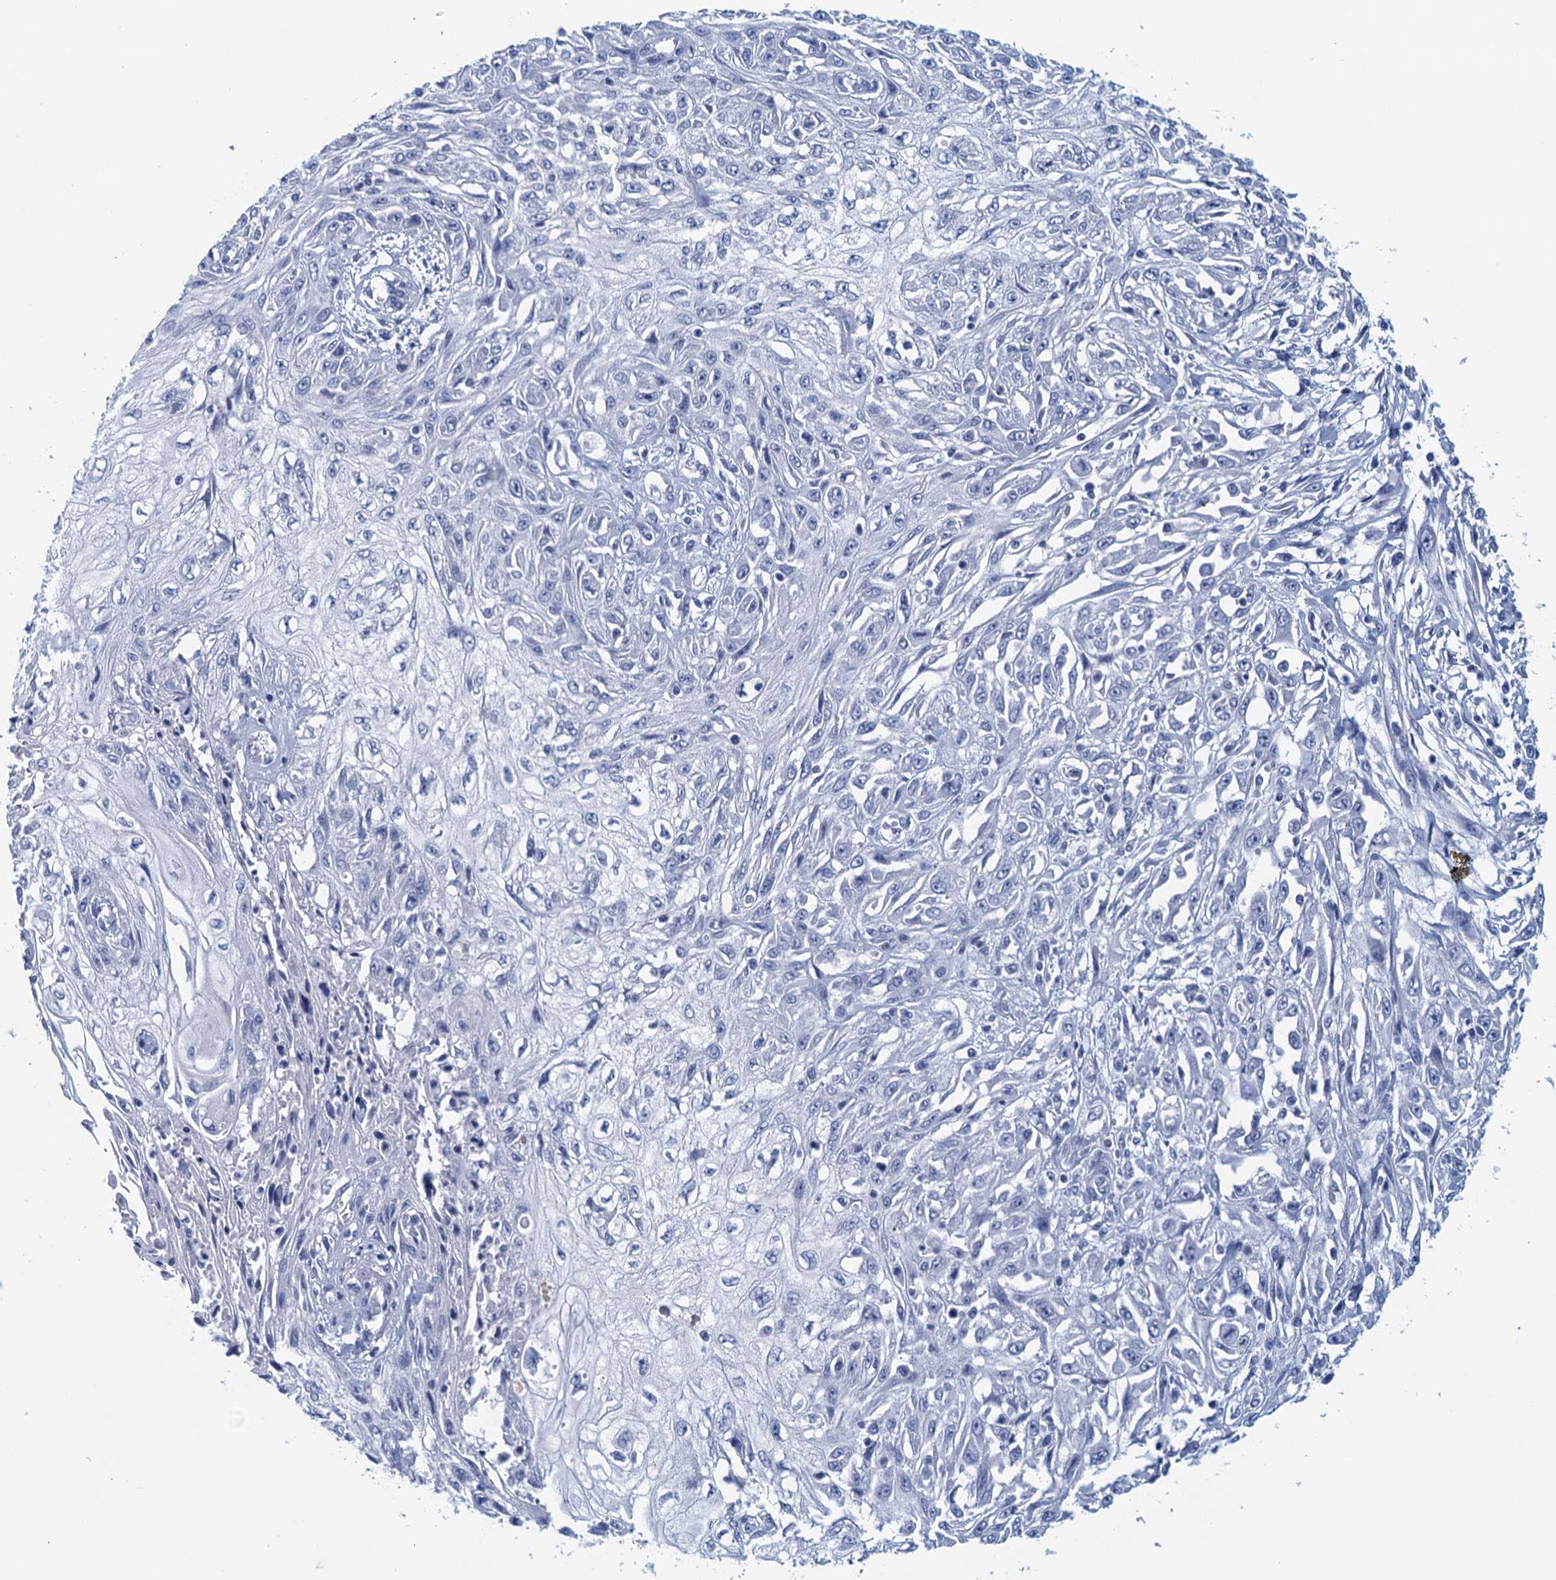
{"staining": {"intensity": "negative", "quantity": "none", "location": "none"}, "tissue": "skin cancer", "cell_type": "Tumor cells", "image_type": "cancer", "snomed": [{"axis": "morphology", "description": "Squamous cell carcinoma, NOS"}, {"axis": "morphology", "description": "Squamous cell carcinoma, metastatic, NOS"}, {"axis": "topography", "description": "Skin"}, {"axis": "topography", "description": "Lymph node"}], "caption": "Tumor cells show no significant staining in skin squamous cell carcinoma.", "gene": "CYP51A1", "patient": {"sex": "male", "age": 75}}